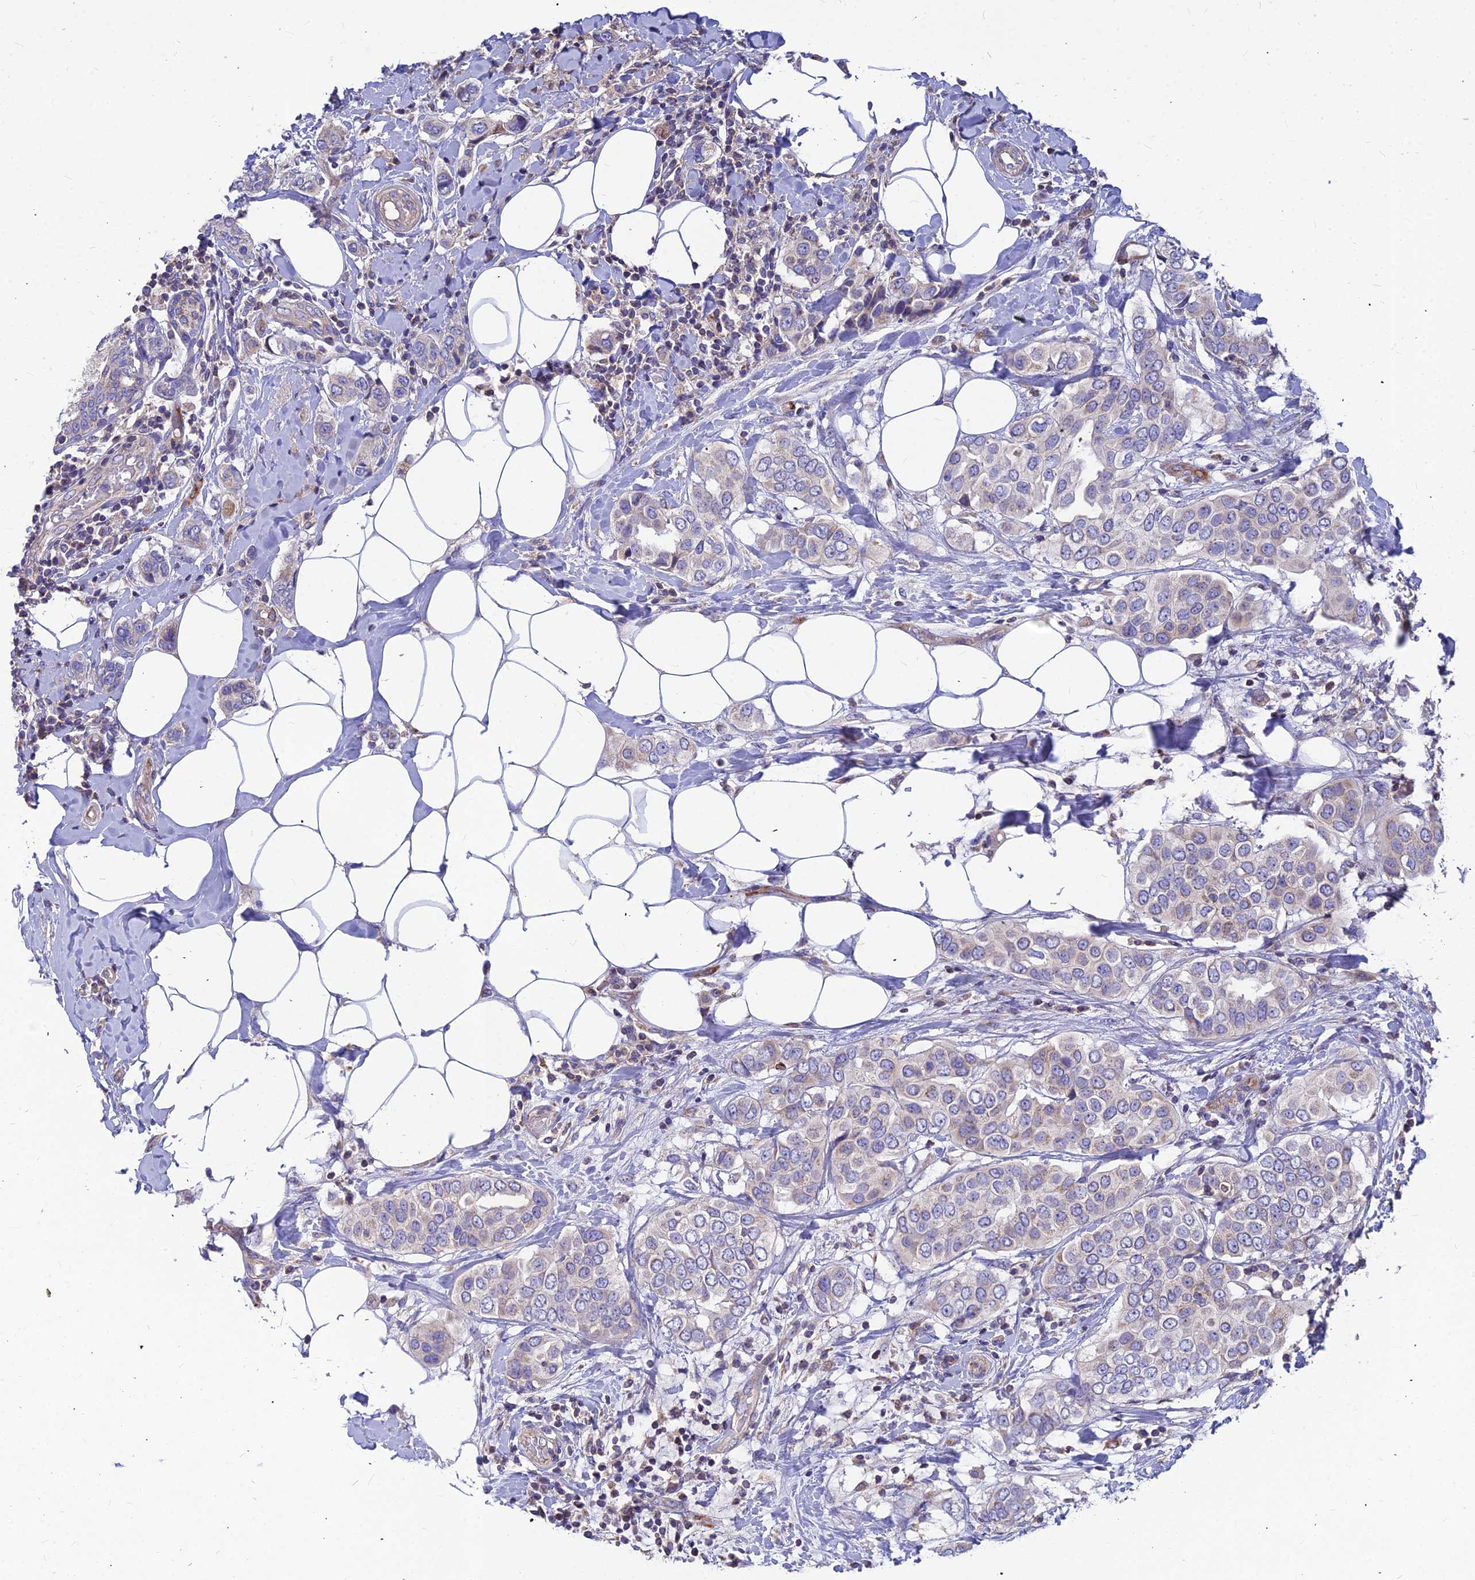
{"staining": {"intensity": "negative", "quantity": "none", "location": "none"}, "tissue": "breast cancer", "cell_type": "Tumor cells", "image_type": "cancer", "snomed": [{"axis": "morphology", "description": "Lobular carcinoma"}, {"axis": "topography", "description": "Breast"}], "caption": "IHC photomicrograph of neoplastic tissue: breast lobular carcinoma stained with DAB exhibits no significant protein expression in tumor cells.", "gene": "ASPHD1", "patient": {"sex": "female", "age": 51}}